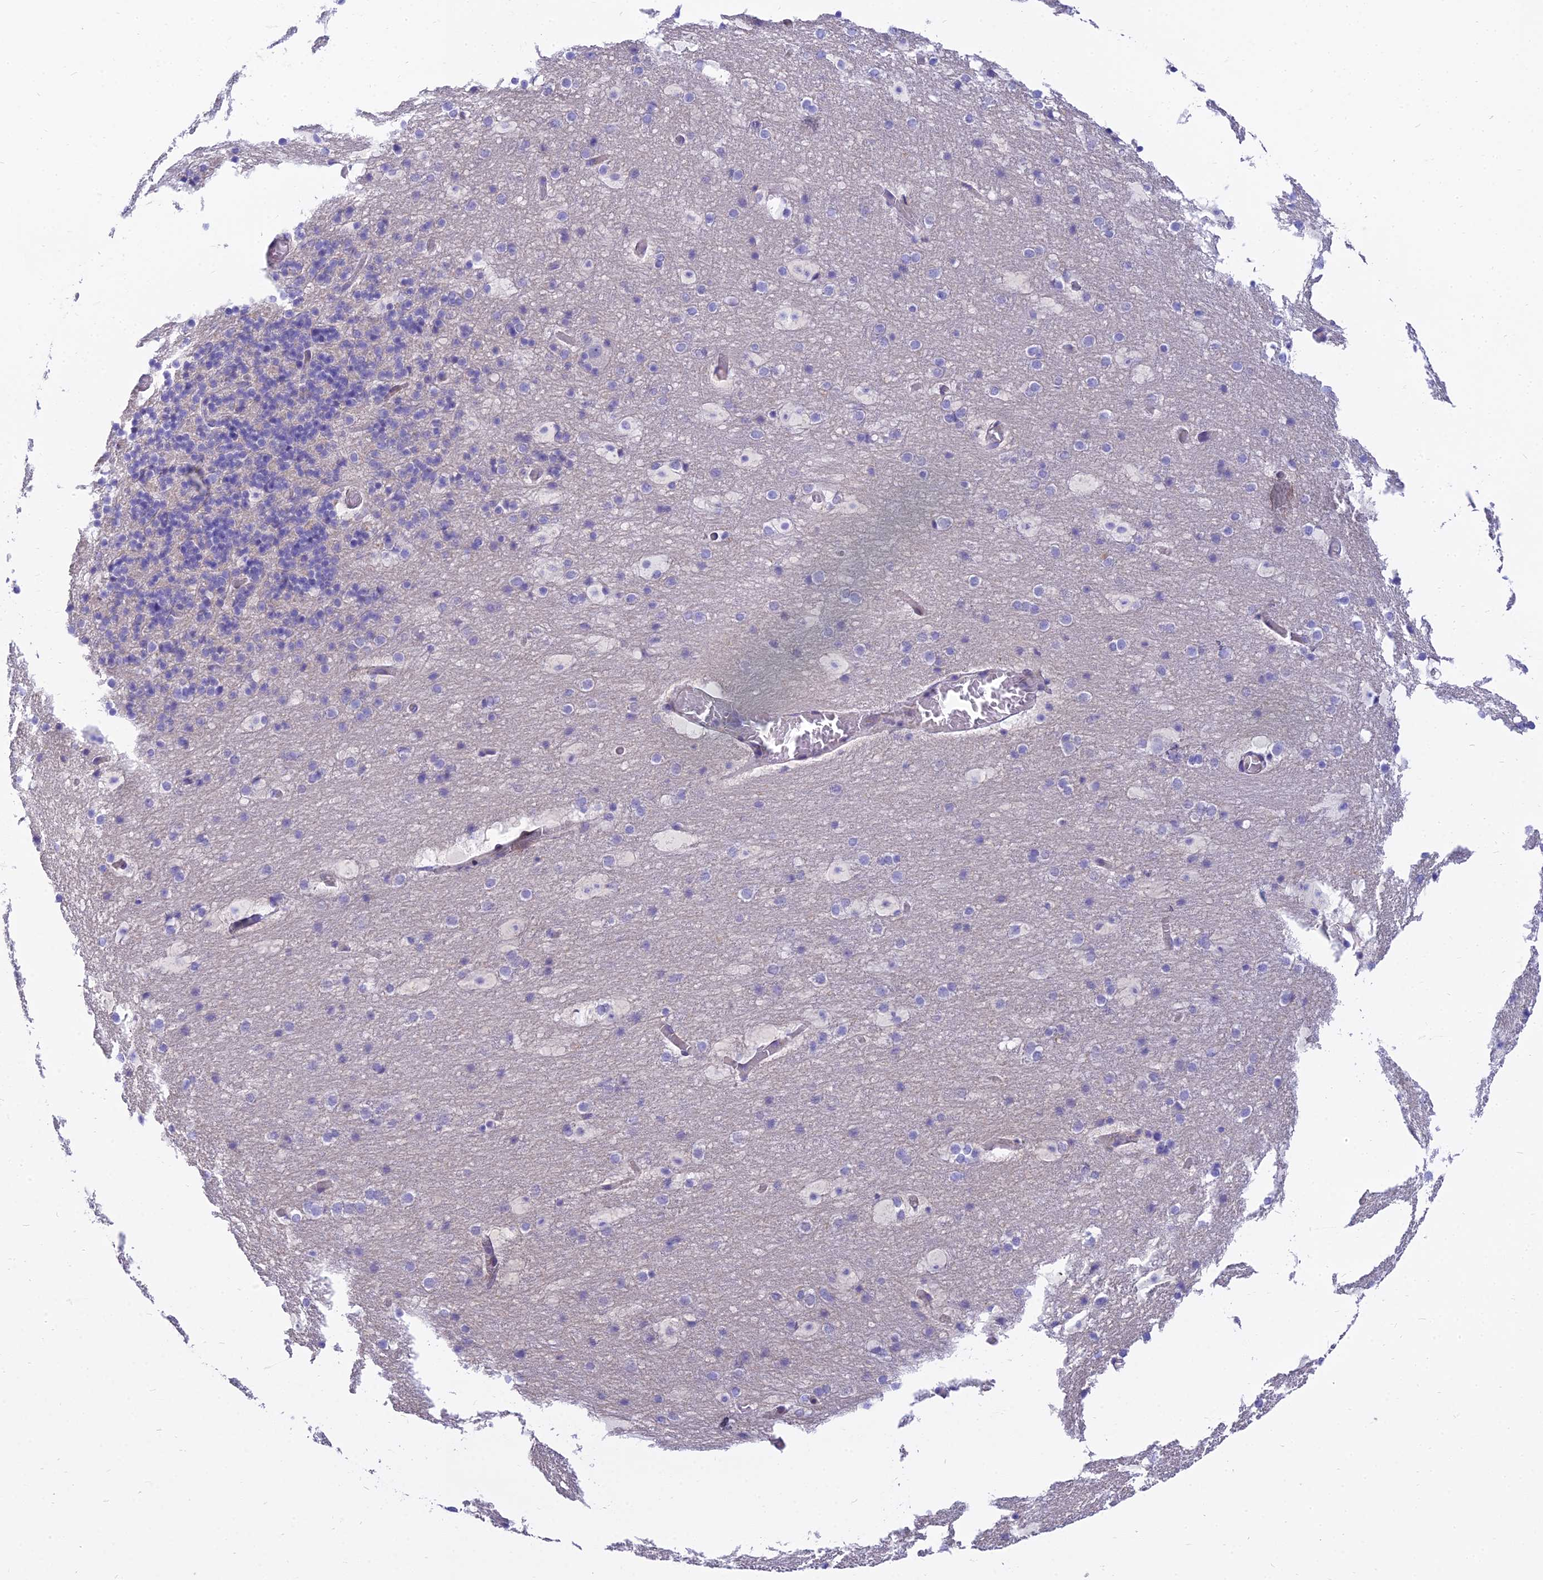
{"staining": {"intensity": "negative", "quantity": "none", "location": "none"}, "tissue": "cerebellum", "cell_type": "Cells in granular layer", "image_type": "normal", "snomed": [{"axis": "morphology", "description": "Normal tissue, NOS"}, {"axis": "topography", "description": "Cerebellum"}], "caption": "High magnification brightfield microscopy of benign cerebellum stained with DAB (3,3'-diaminobenzidine) (brown) and counterstained with hematoxylin (blue): cells in granular layer show no significant expression. (DAB immunohistochemistry visualized using brightfield microscopy, high magnification).", "gene": "SMIM24", "patient": {"sex": "male", "age": 57}}